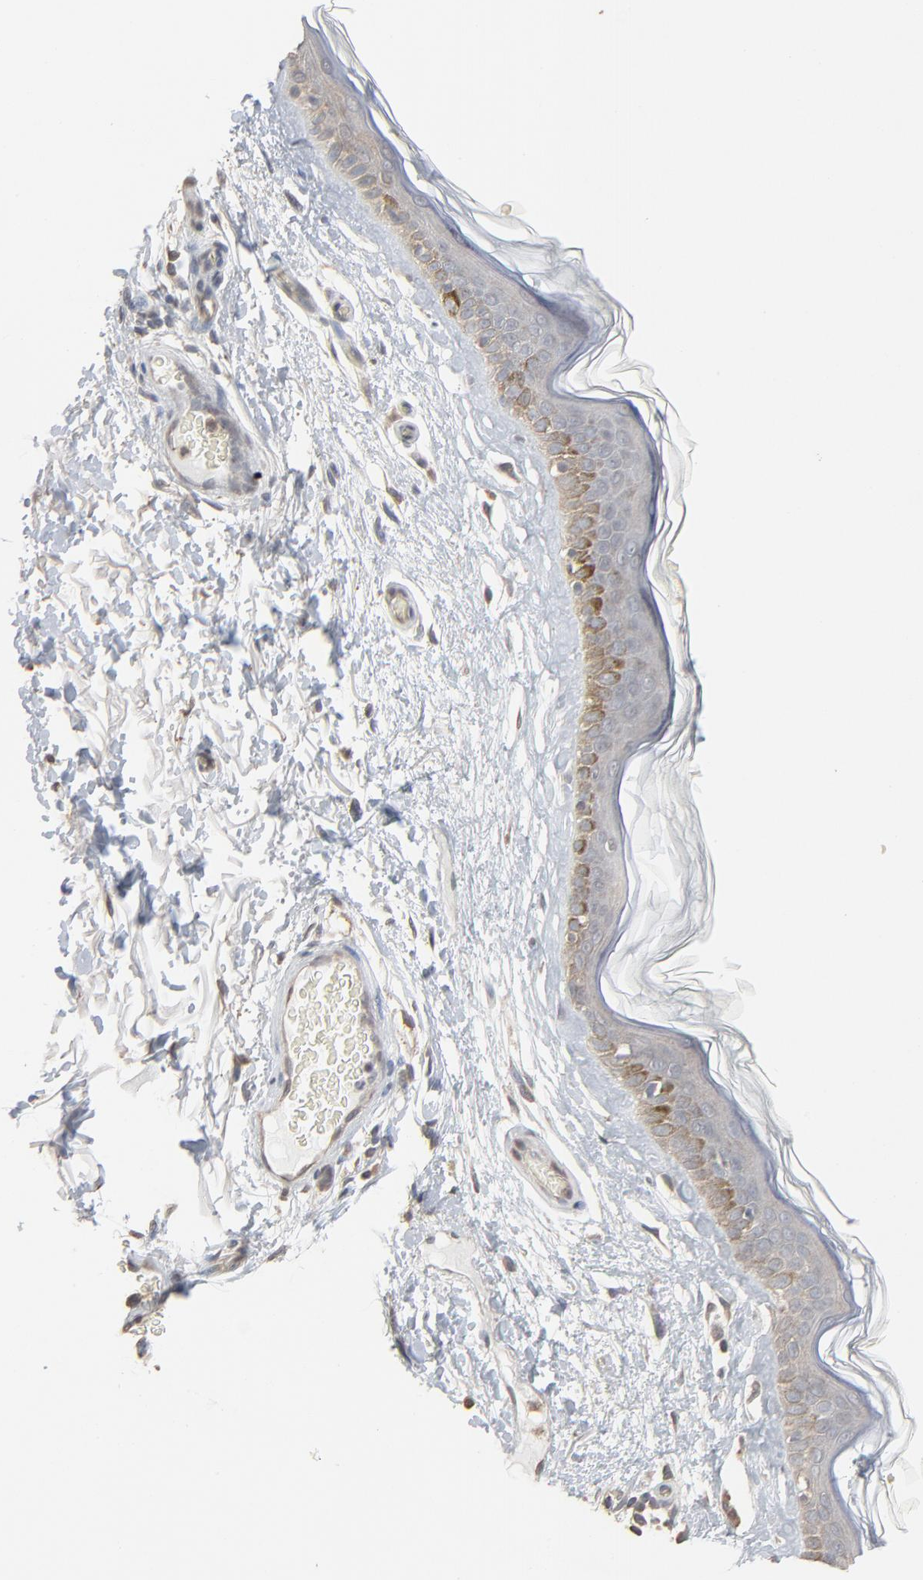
{"staining": {"intensity": "weak", "quantity": "25%-75%", "location": "cytoplasmic/membranous"}, "tissue": "skin", "cell_type": "Fibroblasts", "image_type": "normal", "snomed": [{"axis": "morphology", "description": "Normal tissue, NOS"}, {"axis": "topography", "description": "Skin"}], "caption": "Immunohistochemical staining of unremarkable skin reveals weak cytoplasmic/membranous protein expression in approximately 25%-75% of fibroblasts. (brown staining indicates protein expression, while blue staining denotes nuclei).", "gene": "CCT5", "patient": {"sex": "male", "age": 63}}